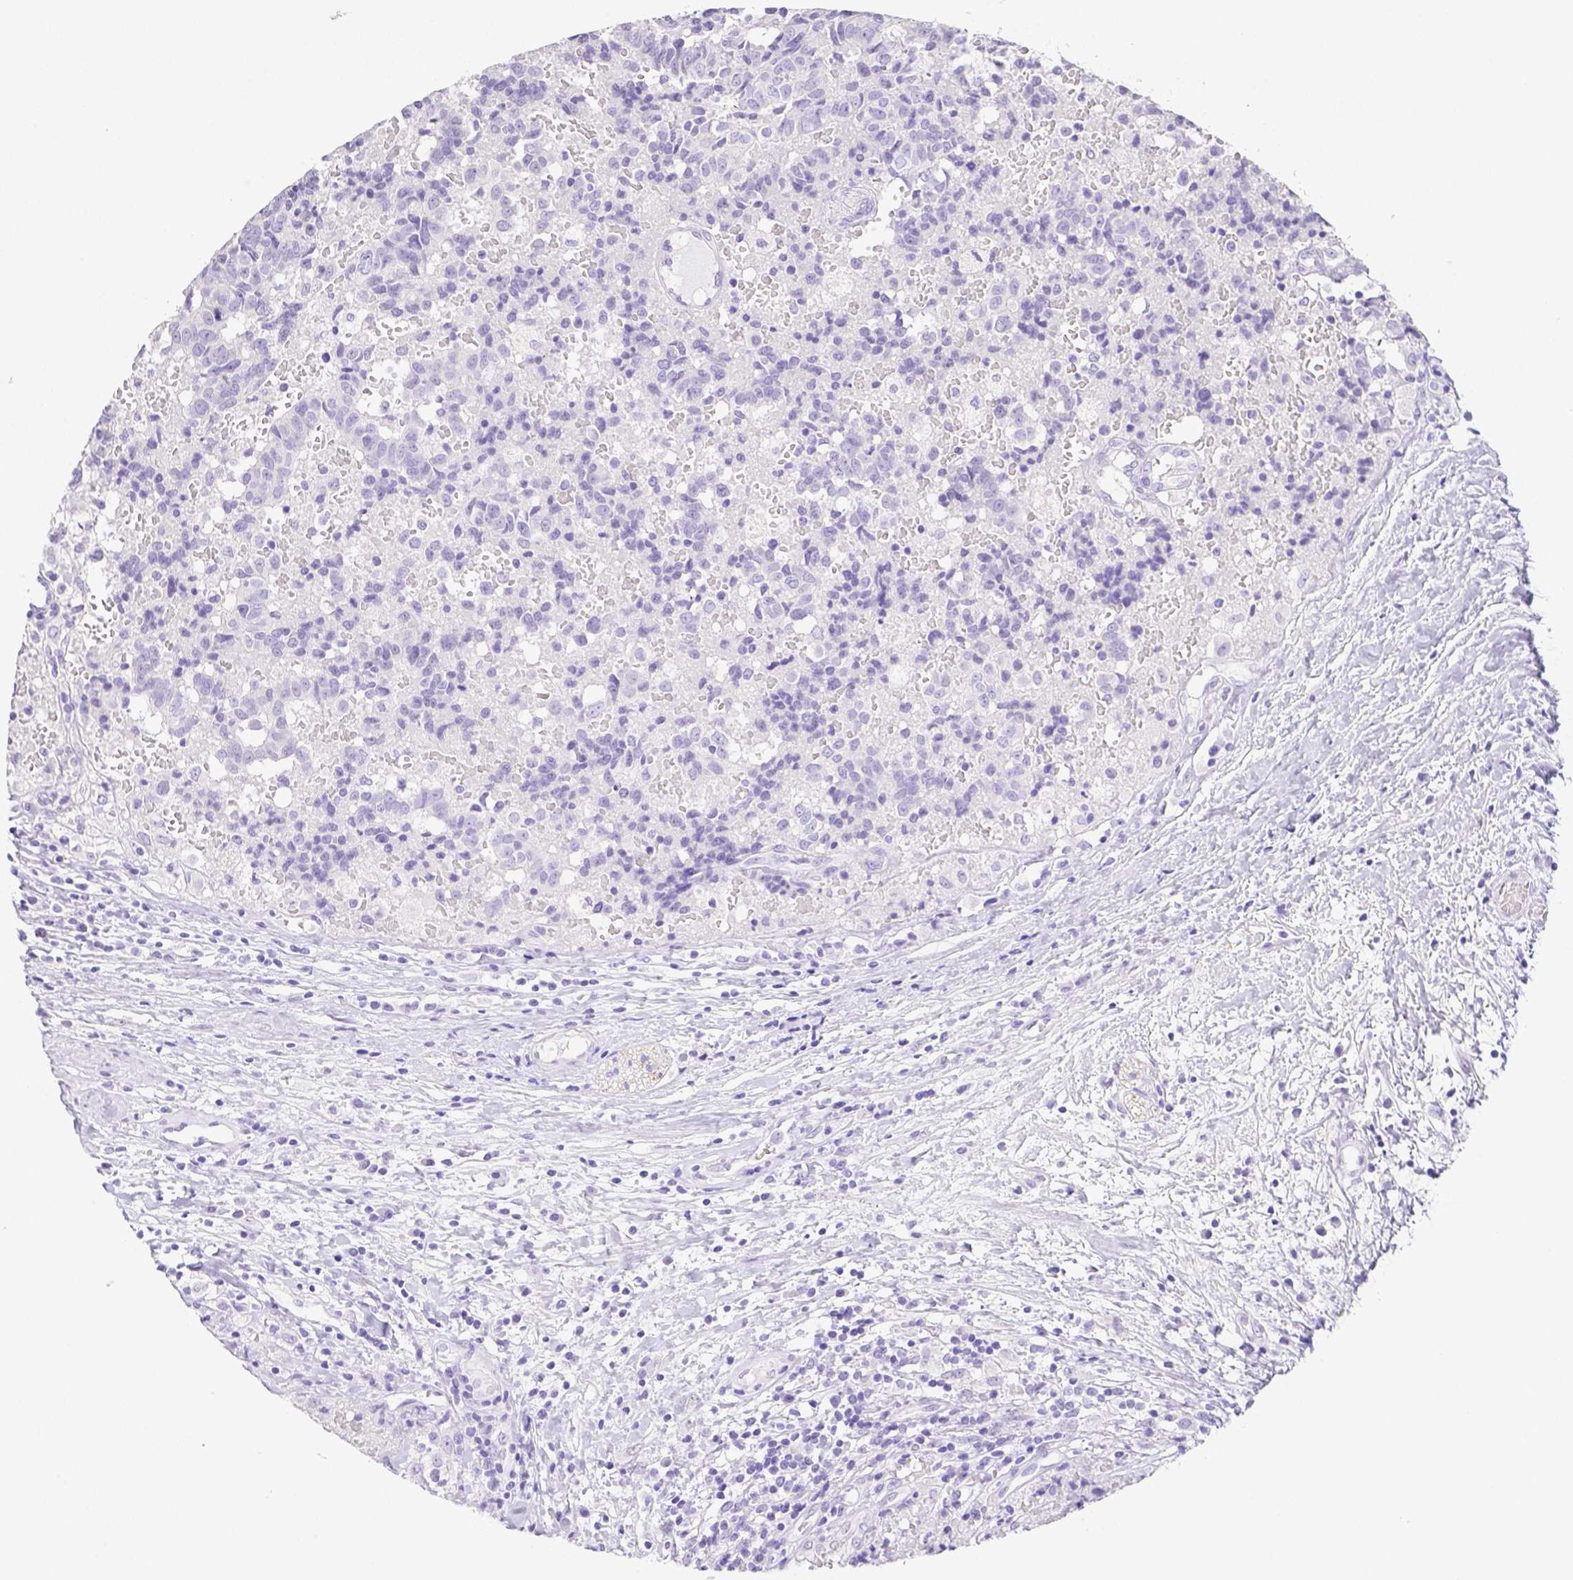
{"staining": {"intensity": "negative", "quantity": "none", "location": "none"}, "tissue": "prostate cancer", "cell_type": "Tumor cells", "image_type": "cancer", "snomed": [{"axis": "morphology", "description": "Adenocarcinoma, High grade"}, {"axis": "topography", "description": "Prostate and seminal vesicle, NOS"}], "caption": "Prostate cancer was stained to show a protein in brown. There is no significant positivity in tumor cells. The staining was performed using DAB (3,3'-diaminobenzidine) to visualize the protein expression in brown, while the nuclei were stained in blue with hematoxylin (Magnification: 20x).", "gene": "ARHGAP36", "patient": {"sex": "male", "age": 60}}